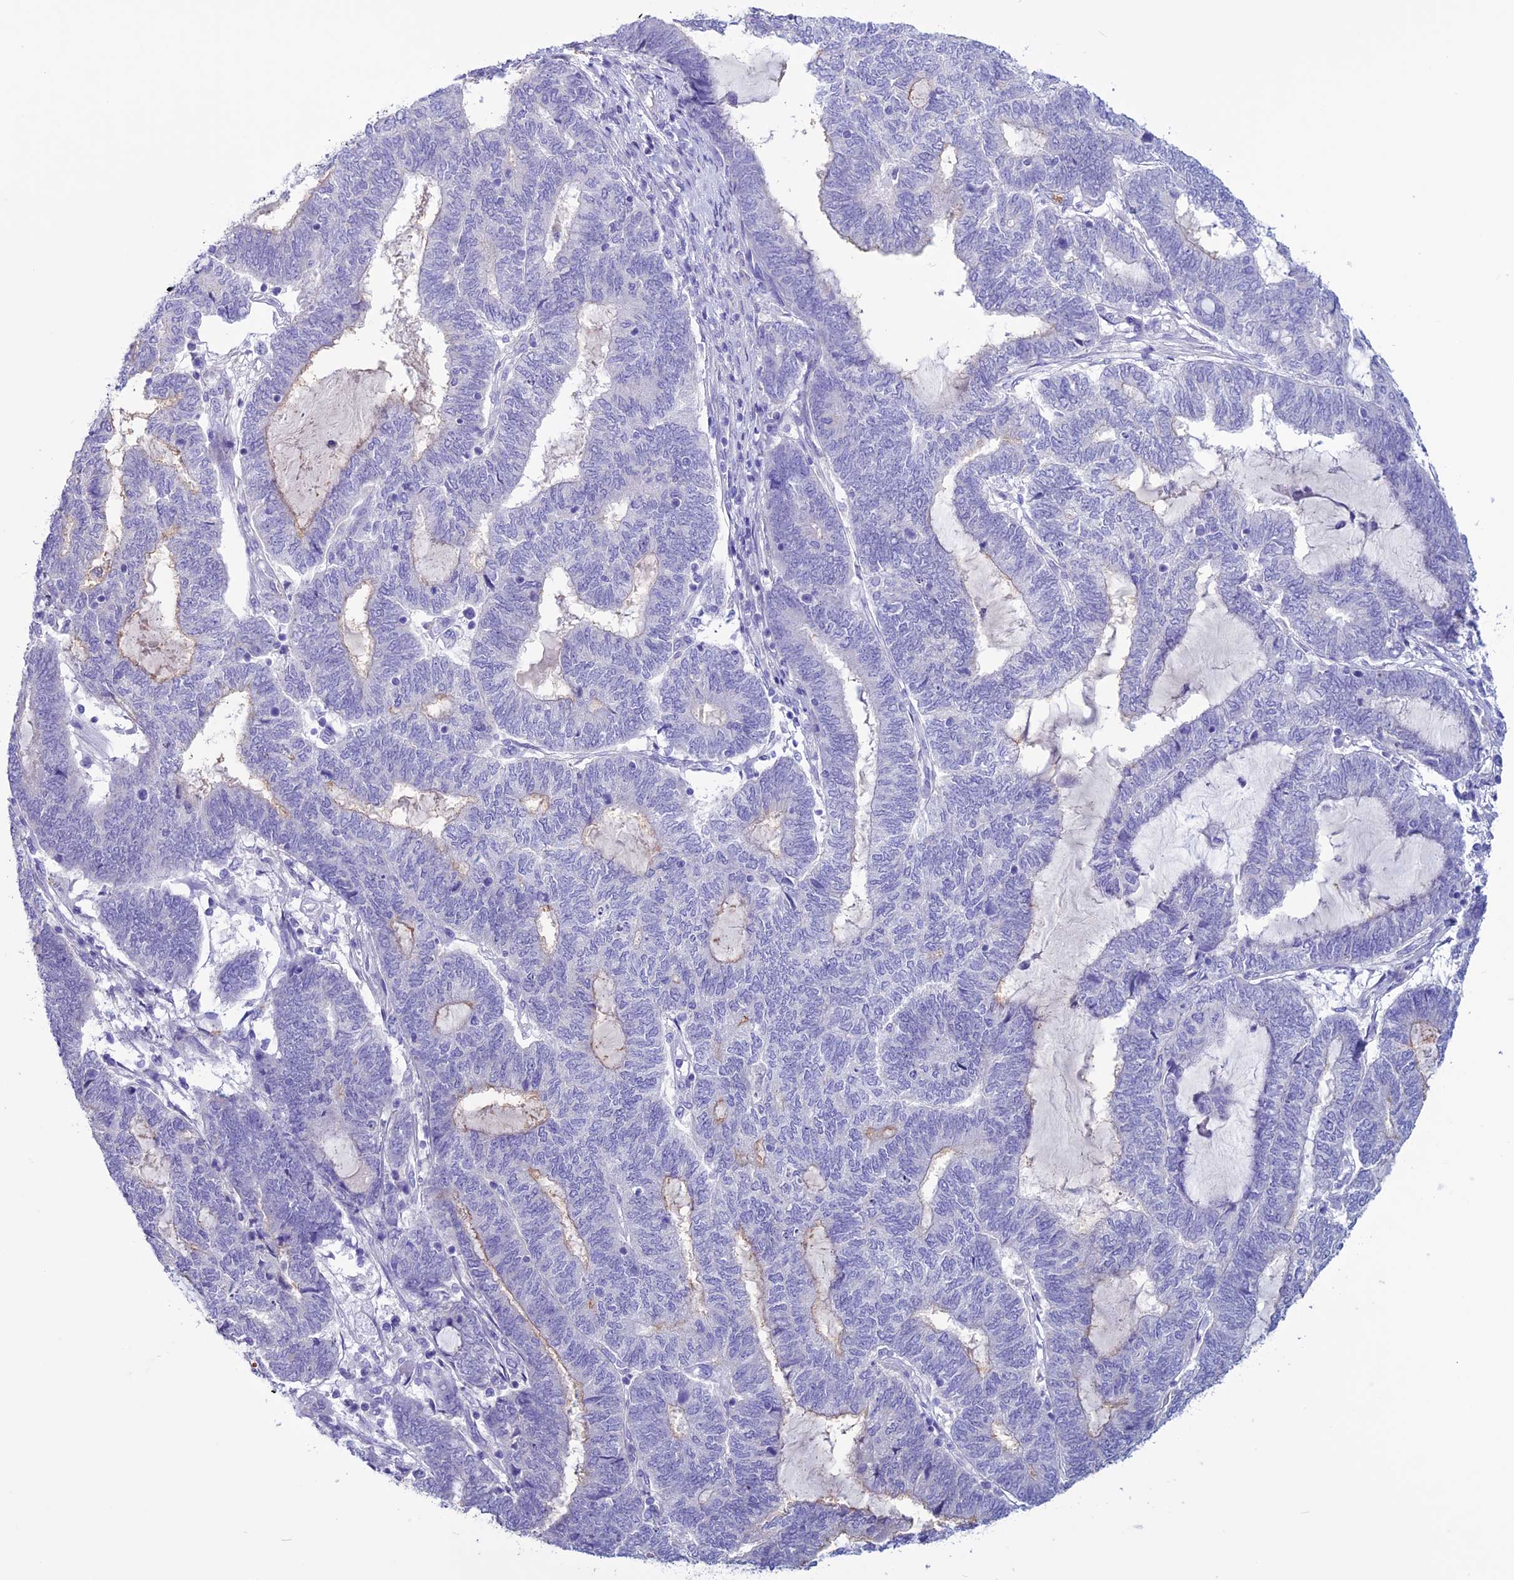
{"staining": {"intensity": "weak", "quantity": "<25%", "location": "cytoplasmic/membranous"}, "tissue": "endometrial cancer", "cell_type": "Tumor cells", "image_type": "cancer", "snomed": [{"axis": "morphology", "description": "Adenocarcinoma, NOS"}, {"axis": "topography", "description": "Uterus"}, {"axis": "topography", "description": "Endometrium"}], "caption": "The micrograph exhibits no significant expression in tumor cells of endometrial cancer (adenocarcinoma).", "gene": "CLEC2L", "patient": {"sex": "female", "age": 70}}